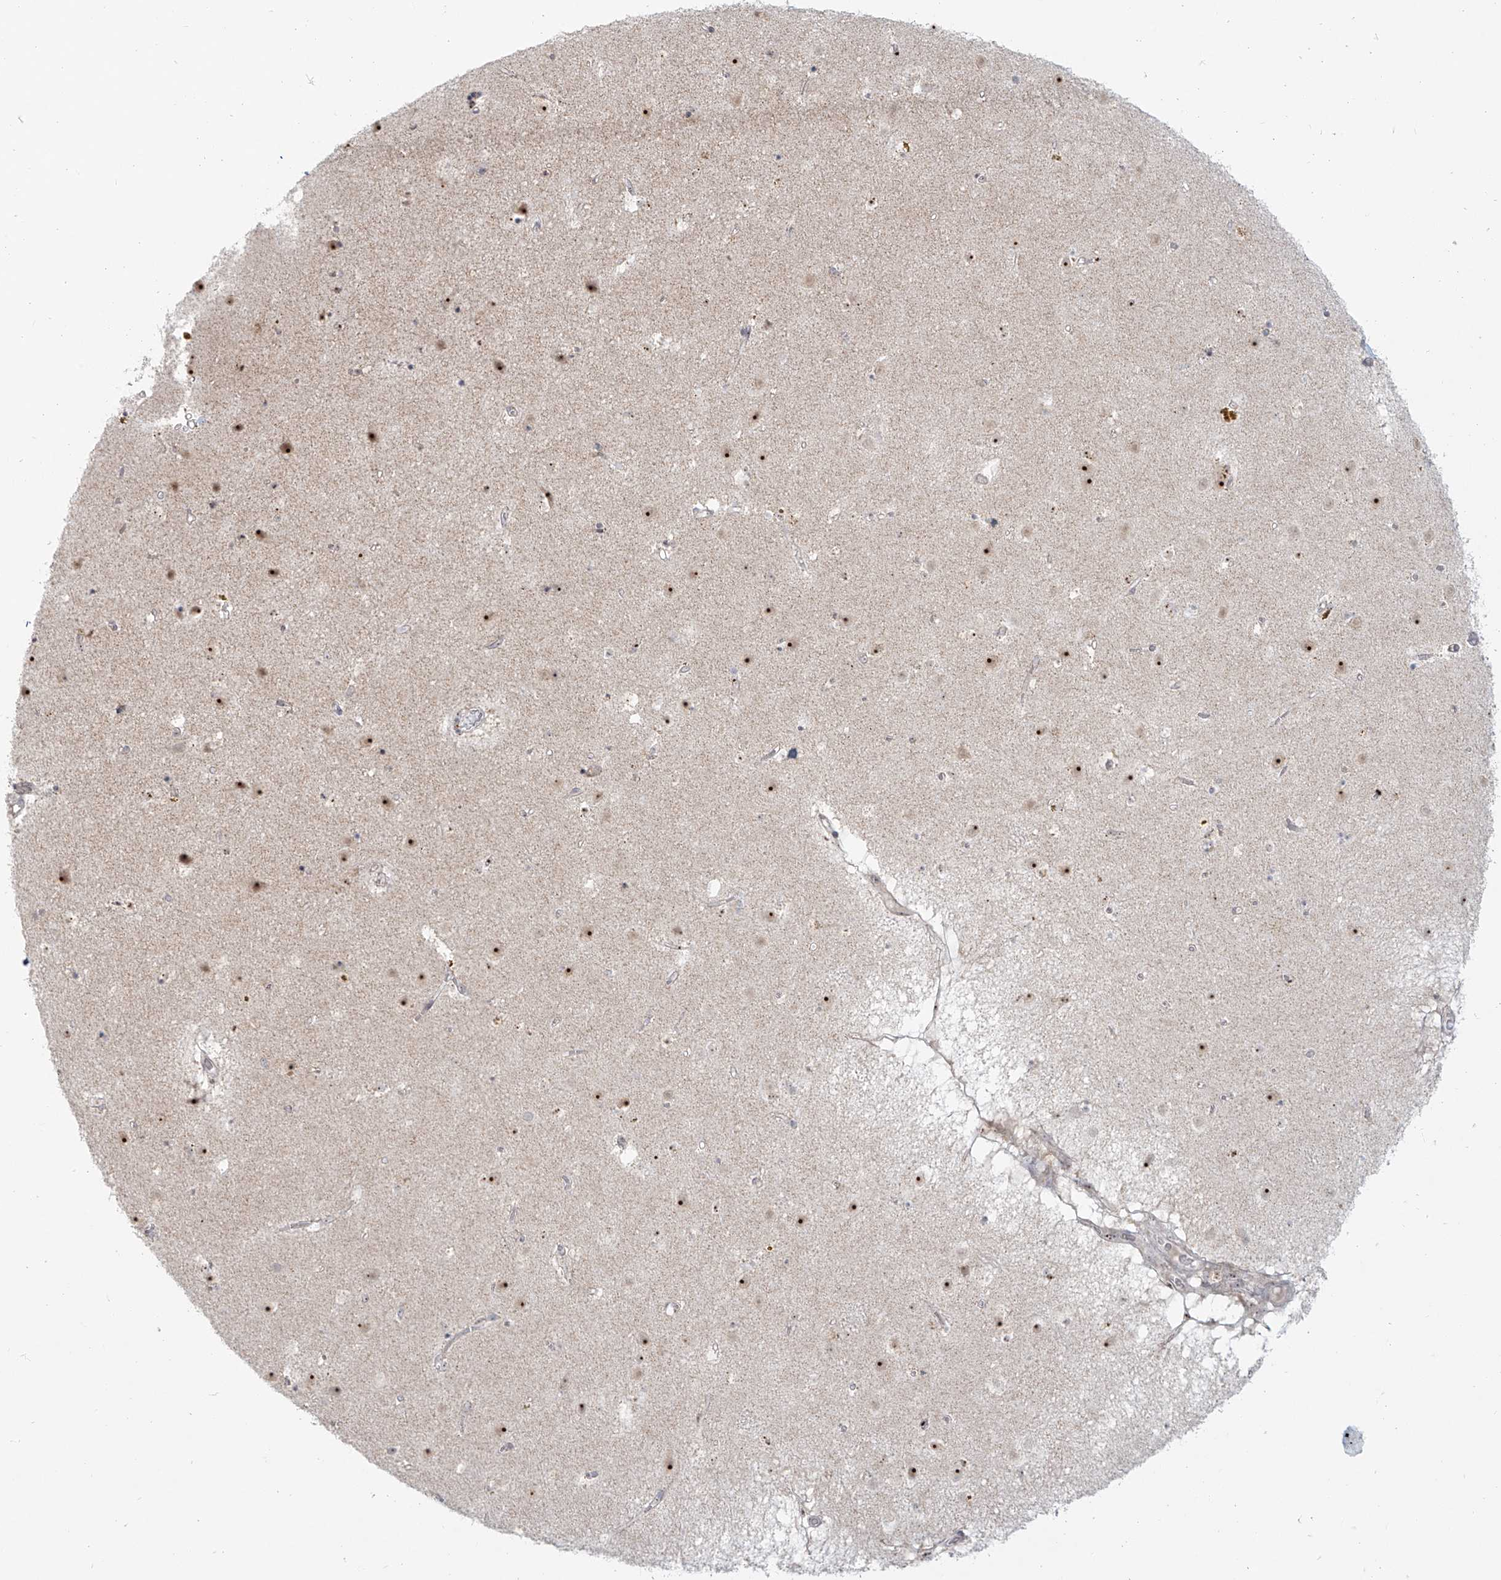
{"staining": {"intensity": "negative", "quantity": "none", "location": "none"}, "tissue": "caudate", "cell_type": "Glial cells", "image_type": "normal", "snomed": [{"axis": "morphology", "description": "Normal tissue, NOS"}, {"axis": "topography", "description": "Lateral ventricle wall"}], "caption": "This is an immunohistochemistry (IHC) photomicrograph of unremarkable caudate. There is no staining in glial cells.", "gene": "BYSL", "patient": {"sex": "male", "age": 70}}